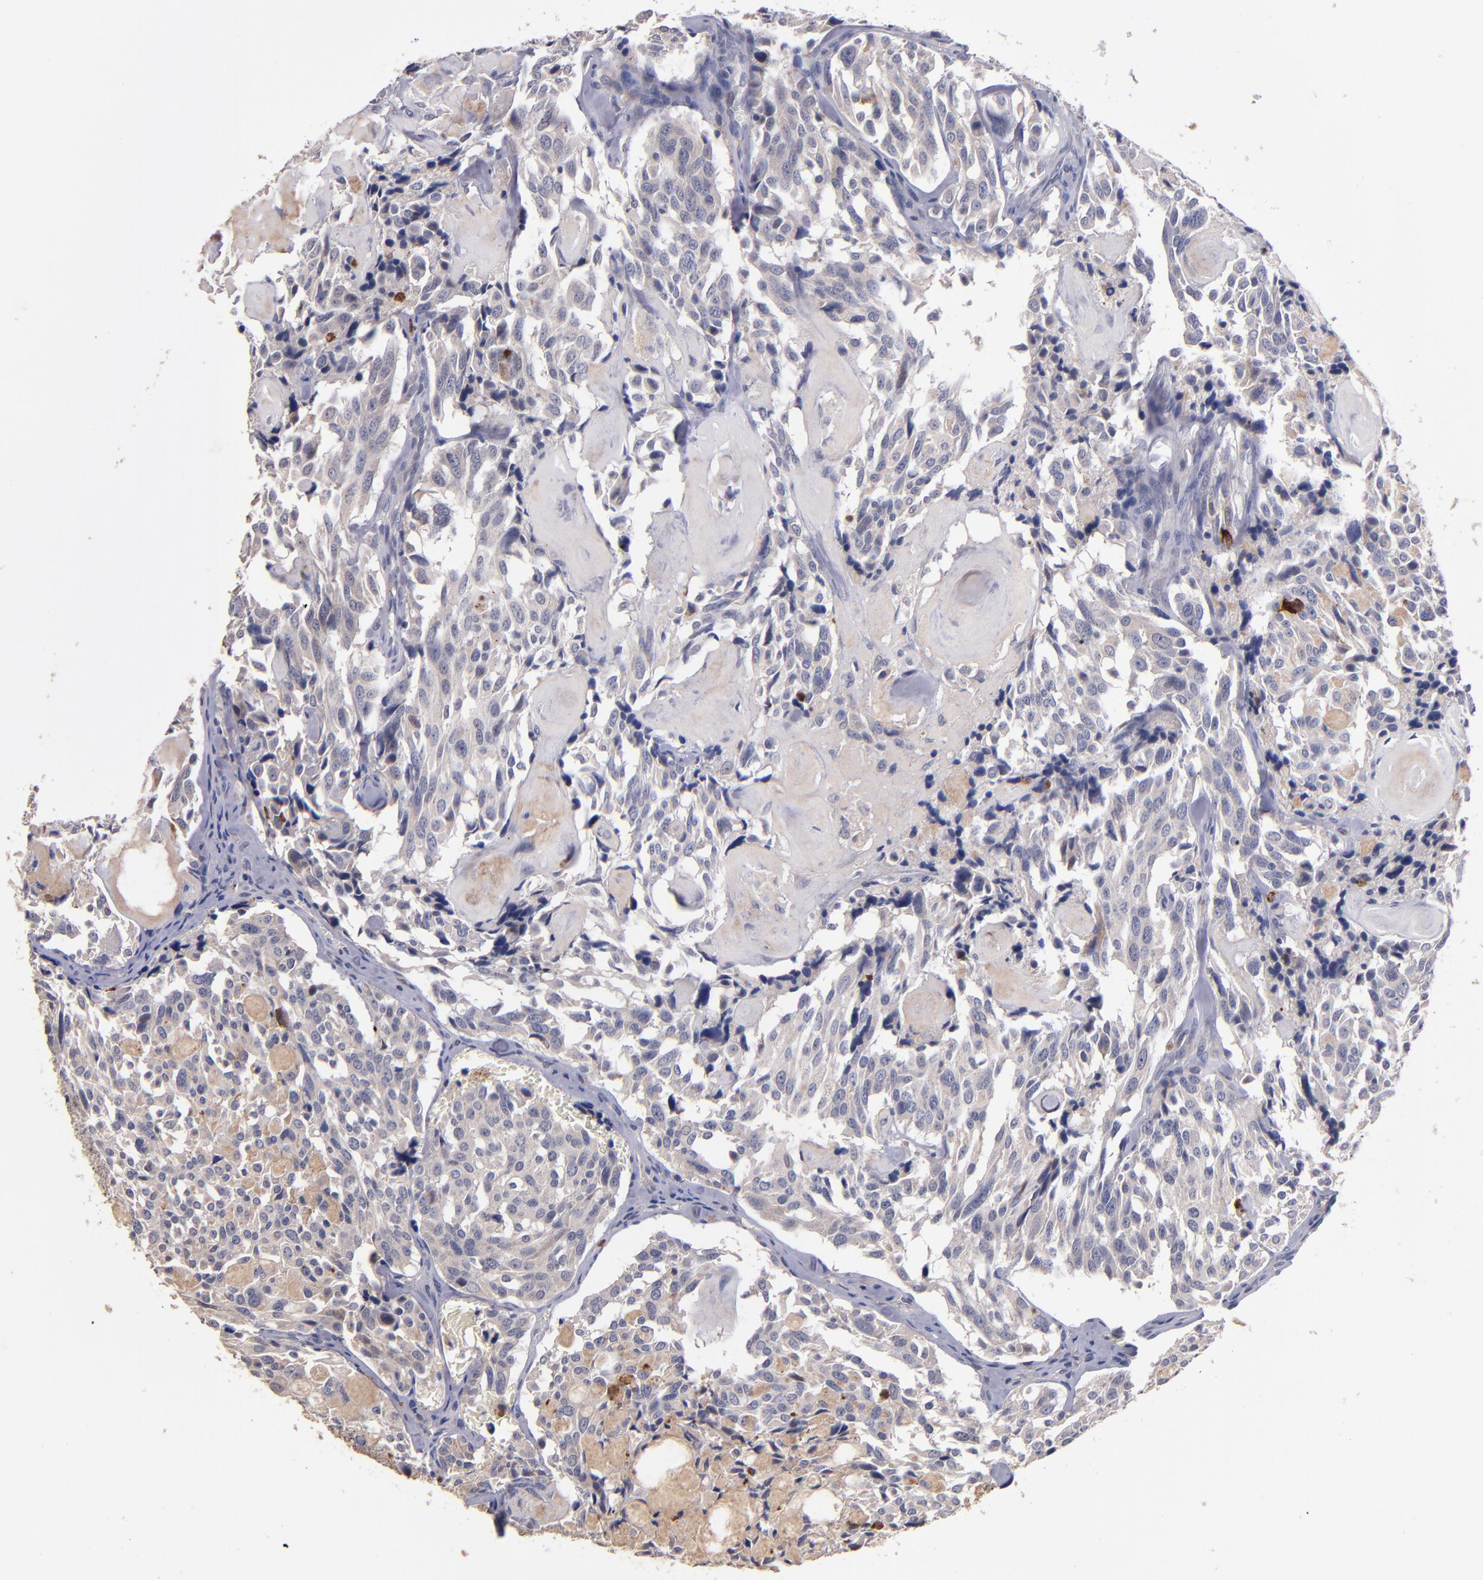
{"staining": {"intensity": "weak", "quantity": ">75%", "location": "cytoplasmic/membranous"}, "tissue": "thyroid cancer", "cell_type": "Tumor cells", "image_type": "cancer", "snomed": [{"axis": "morphology", "description": "Carcinoma, NOS"}, {"axis": "morphology", "description": "Carcinoid, malignant, NOS"}, {"axis": "topography", "description": "Thyroid gland"}], "caption": "Immunohistochemistry (IHC) staining of thyroid cancer (malignant carcinoid), which demonstrates low levels of weak cytoplasmic/membranous staining in about >75% of tumor cells indicating weak cytoplasmic/membranous protein positivity. The staining was performed using DAB (3,3'-diaminobenzidine) (brown) for protein detection and nuclei were counterstained in hematoxylin (blue).", "gene": "TTLL12", "patient": {"sex": "male", "age": 33}}